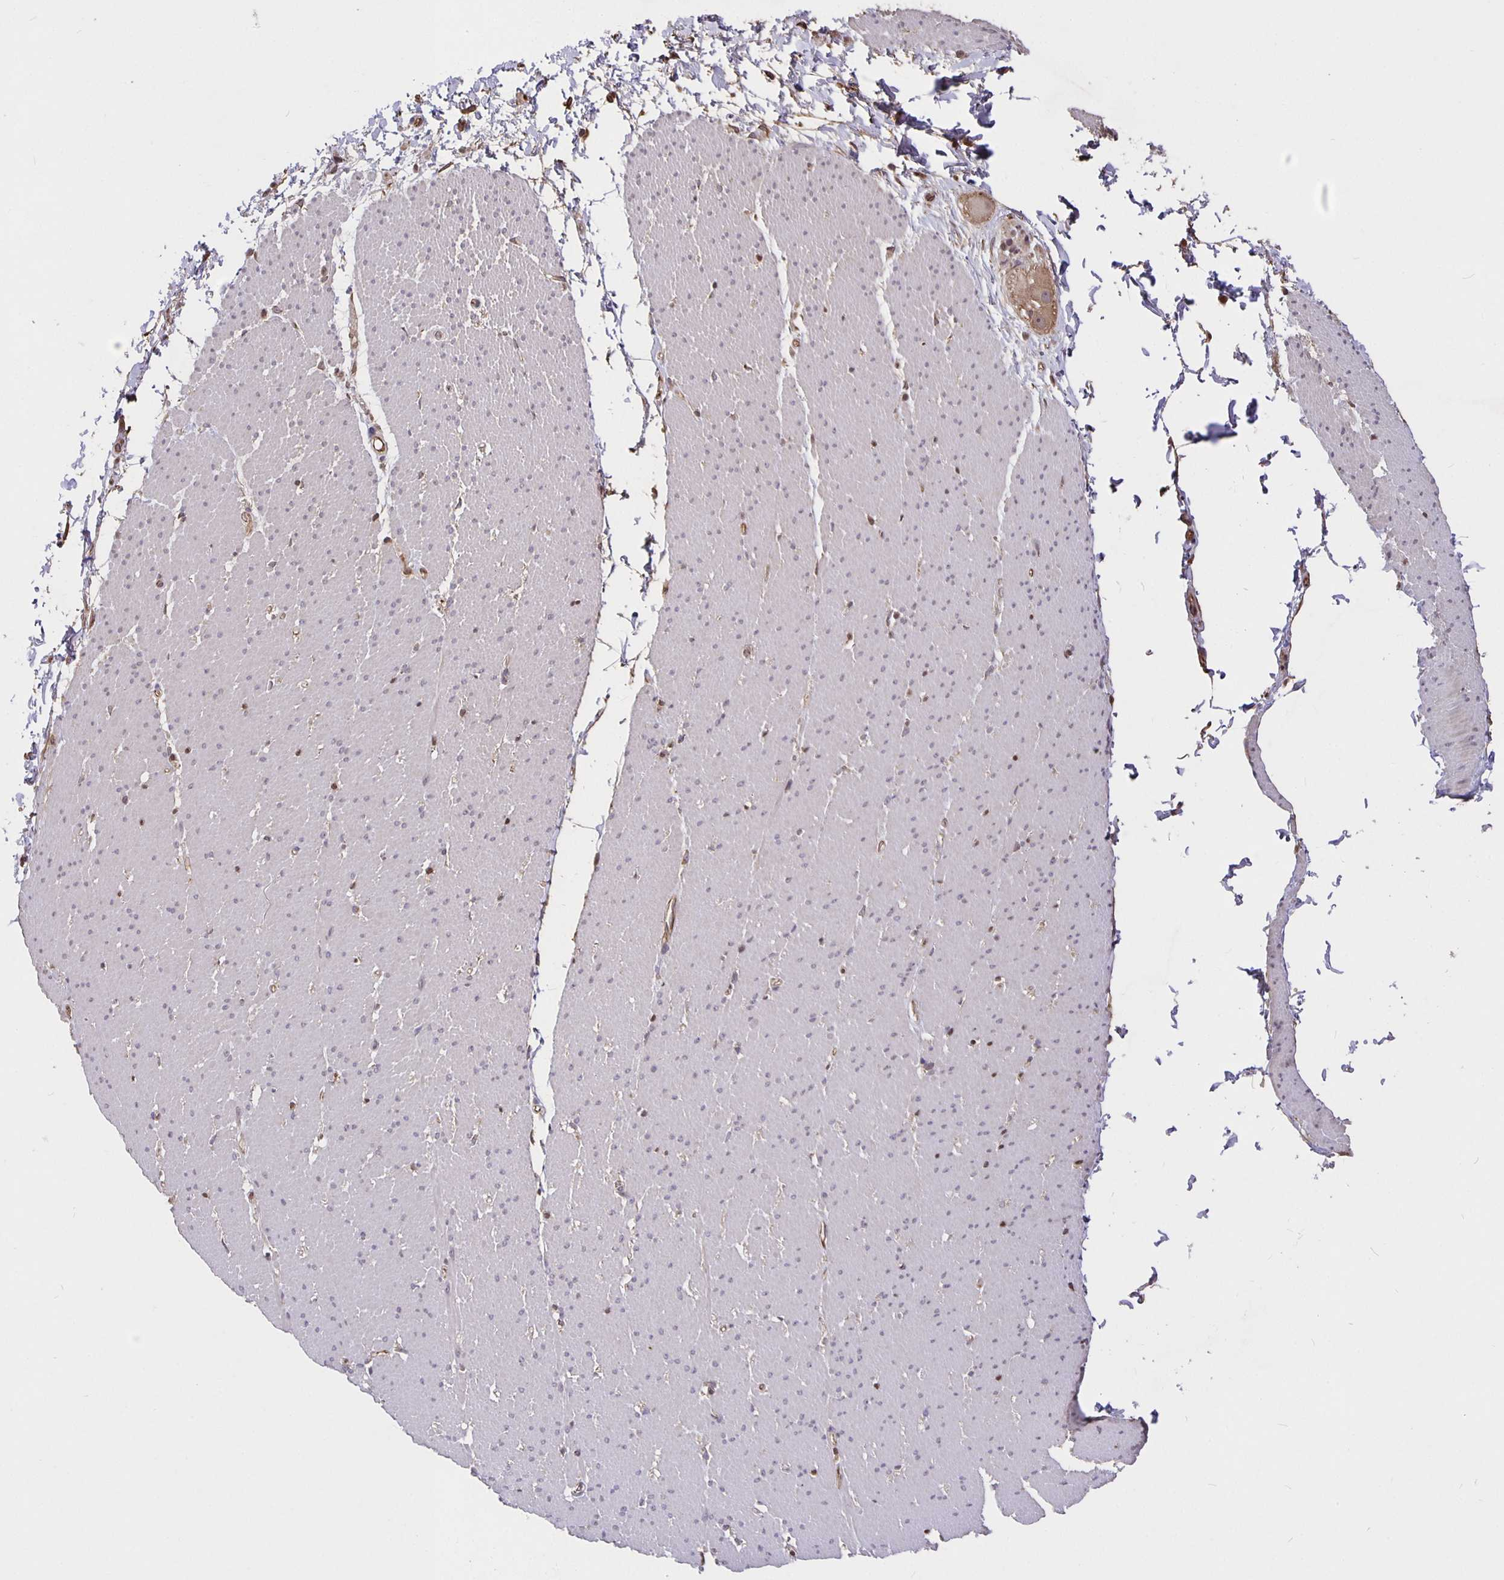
{"staining": {"intensity": "negative", "quantity": "none", "location": "none"}, "tissue": "smooth muscle", "cell_type": "Smooth muscle cells", "image_type": "normal", "snomed": [{"axis": "morphology", "description": "Normal tissue, NOS"}, {"axis": "topography", "description": "Smooth muscle"}, {"axis": "topography", "description": "Rectum"}], "caption": "This is an immunohistochemistry (IHC) histopathology image of normal smooth muscle. There is no staining in smooth muscle cells.", "gene": "NOG", "patient": {"sex": "male", "age": 53}}